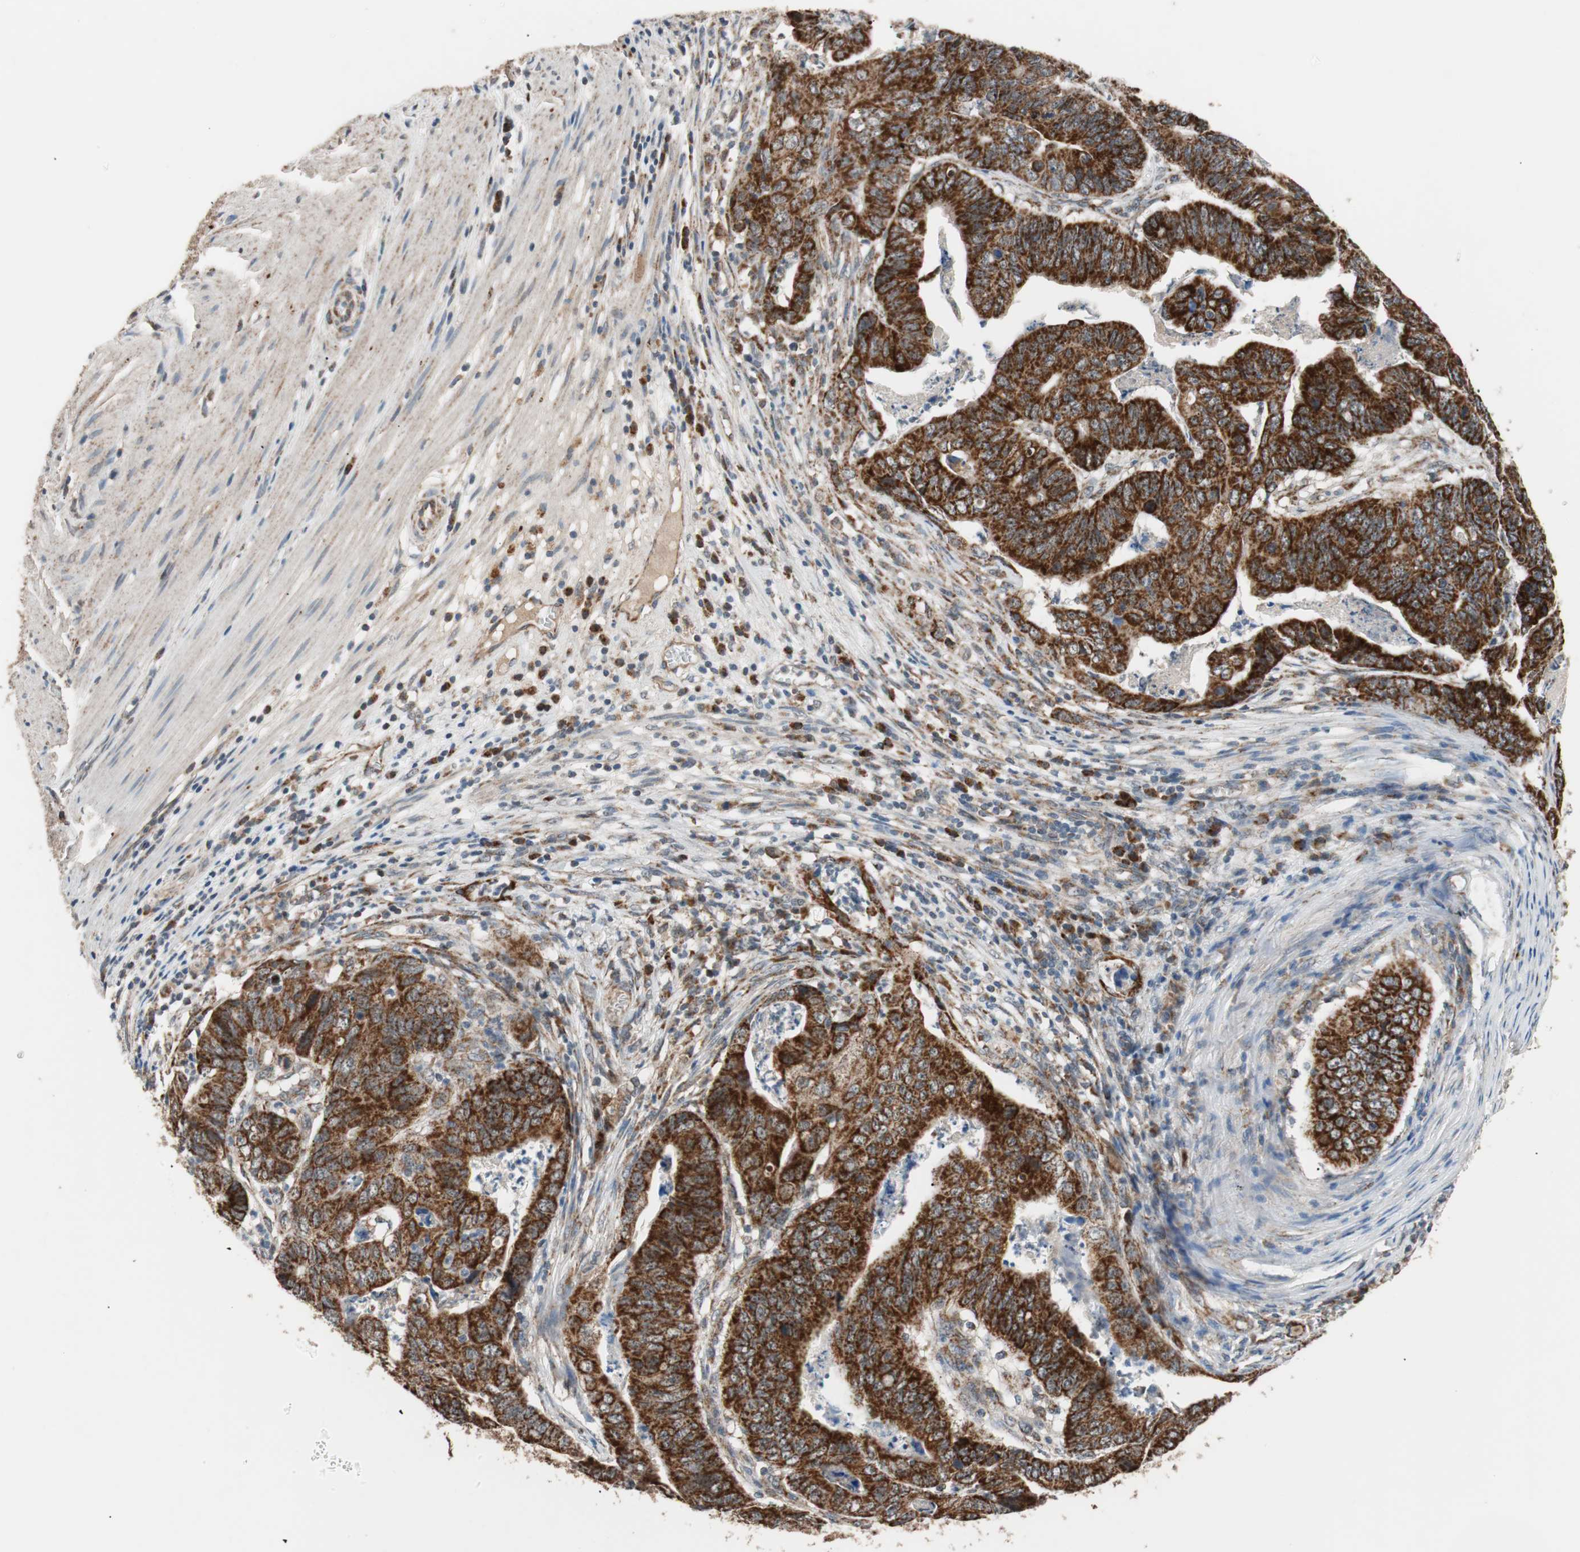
{"staining": {"intensity": "strong", "quantity": ">75%", "location": "cytoplasmic/membranous"}, "tissue": "stomach cancer", "cell_type": "Tumor cells", "image_type": "cancer", "snomed": [{"axis": "morphology", "description": "Adenocarcinoma, NOS"}, {"axis": "topography", "description": "Stomach, lower"}], "caption": "Immunohistochemistry (IHC) photomicrograph of human stomach cancer (adenocarcinoma) stained for a protein (brown), which exhibits high levels of strong cytoplasmic/membranous positivity in approximately >75% of tumor cells.", "gene": "PITRM1", "patient": {"sex": "male", "age": 77}}